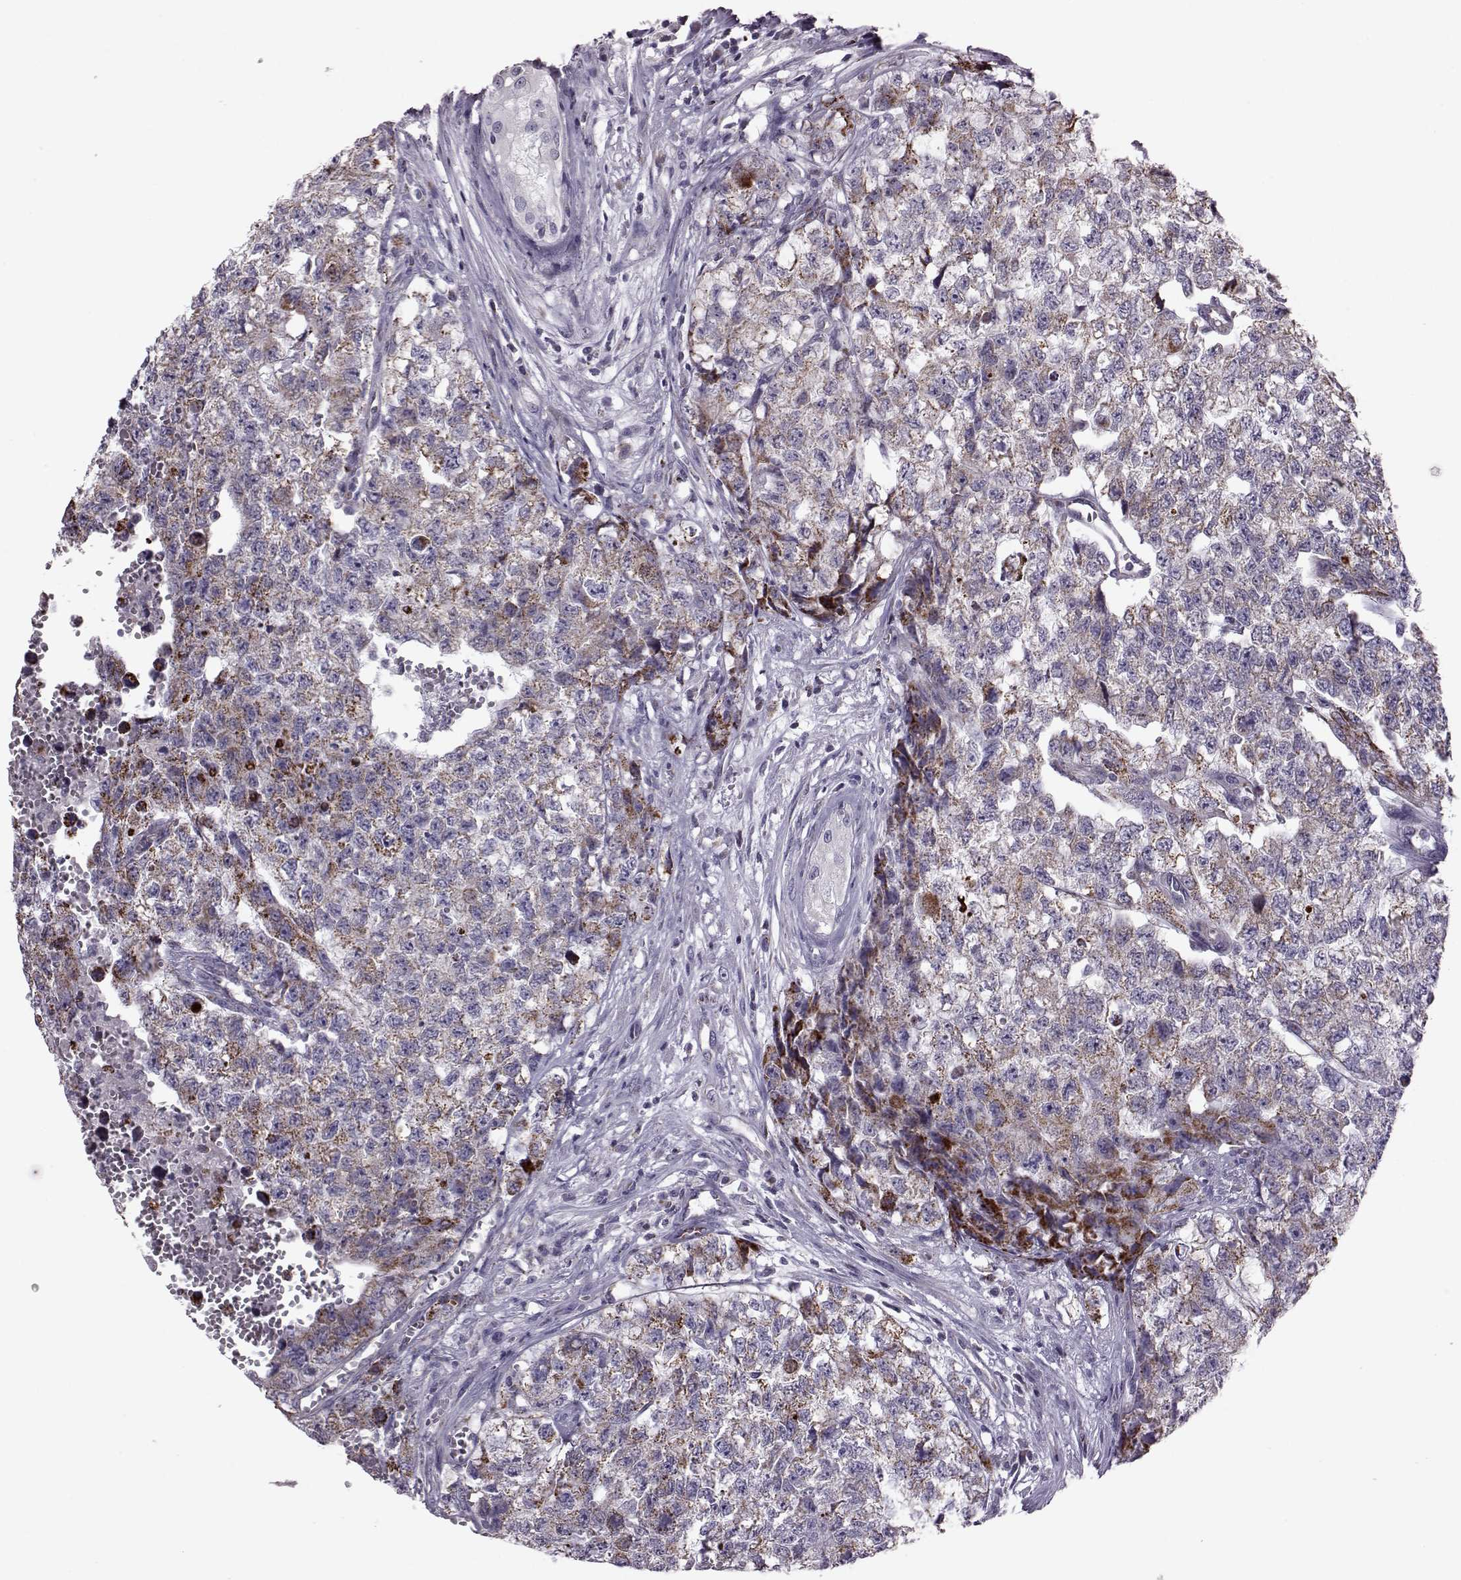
{"staining": {"intensity": "strong", "quantity": ">75%", "location": "cytoplasmic/membranous"}, "tissue": "testis cancer", "cell_type": "Tumor cells", "image_type": "cancer", "snomed": [{"axis": "morphology", "description": "Seminoma, NOS"}, {"axis": "morphology", "description": "Carcinoma, Embryonal, NOS"}, {"axis": "topography", "description": "Testis"}], "caption": "Tumor cells exhibit high levels of strong cytoplasmic/membranous staining in about >75% of cells in testis cancer (seminoma).", "gene": "RIMS2", "patient": {"sex": "male", "age": 22}}